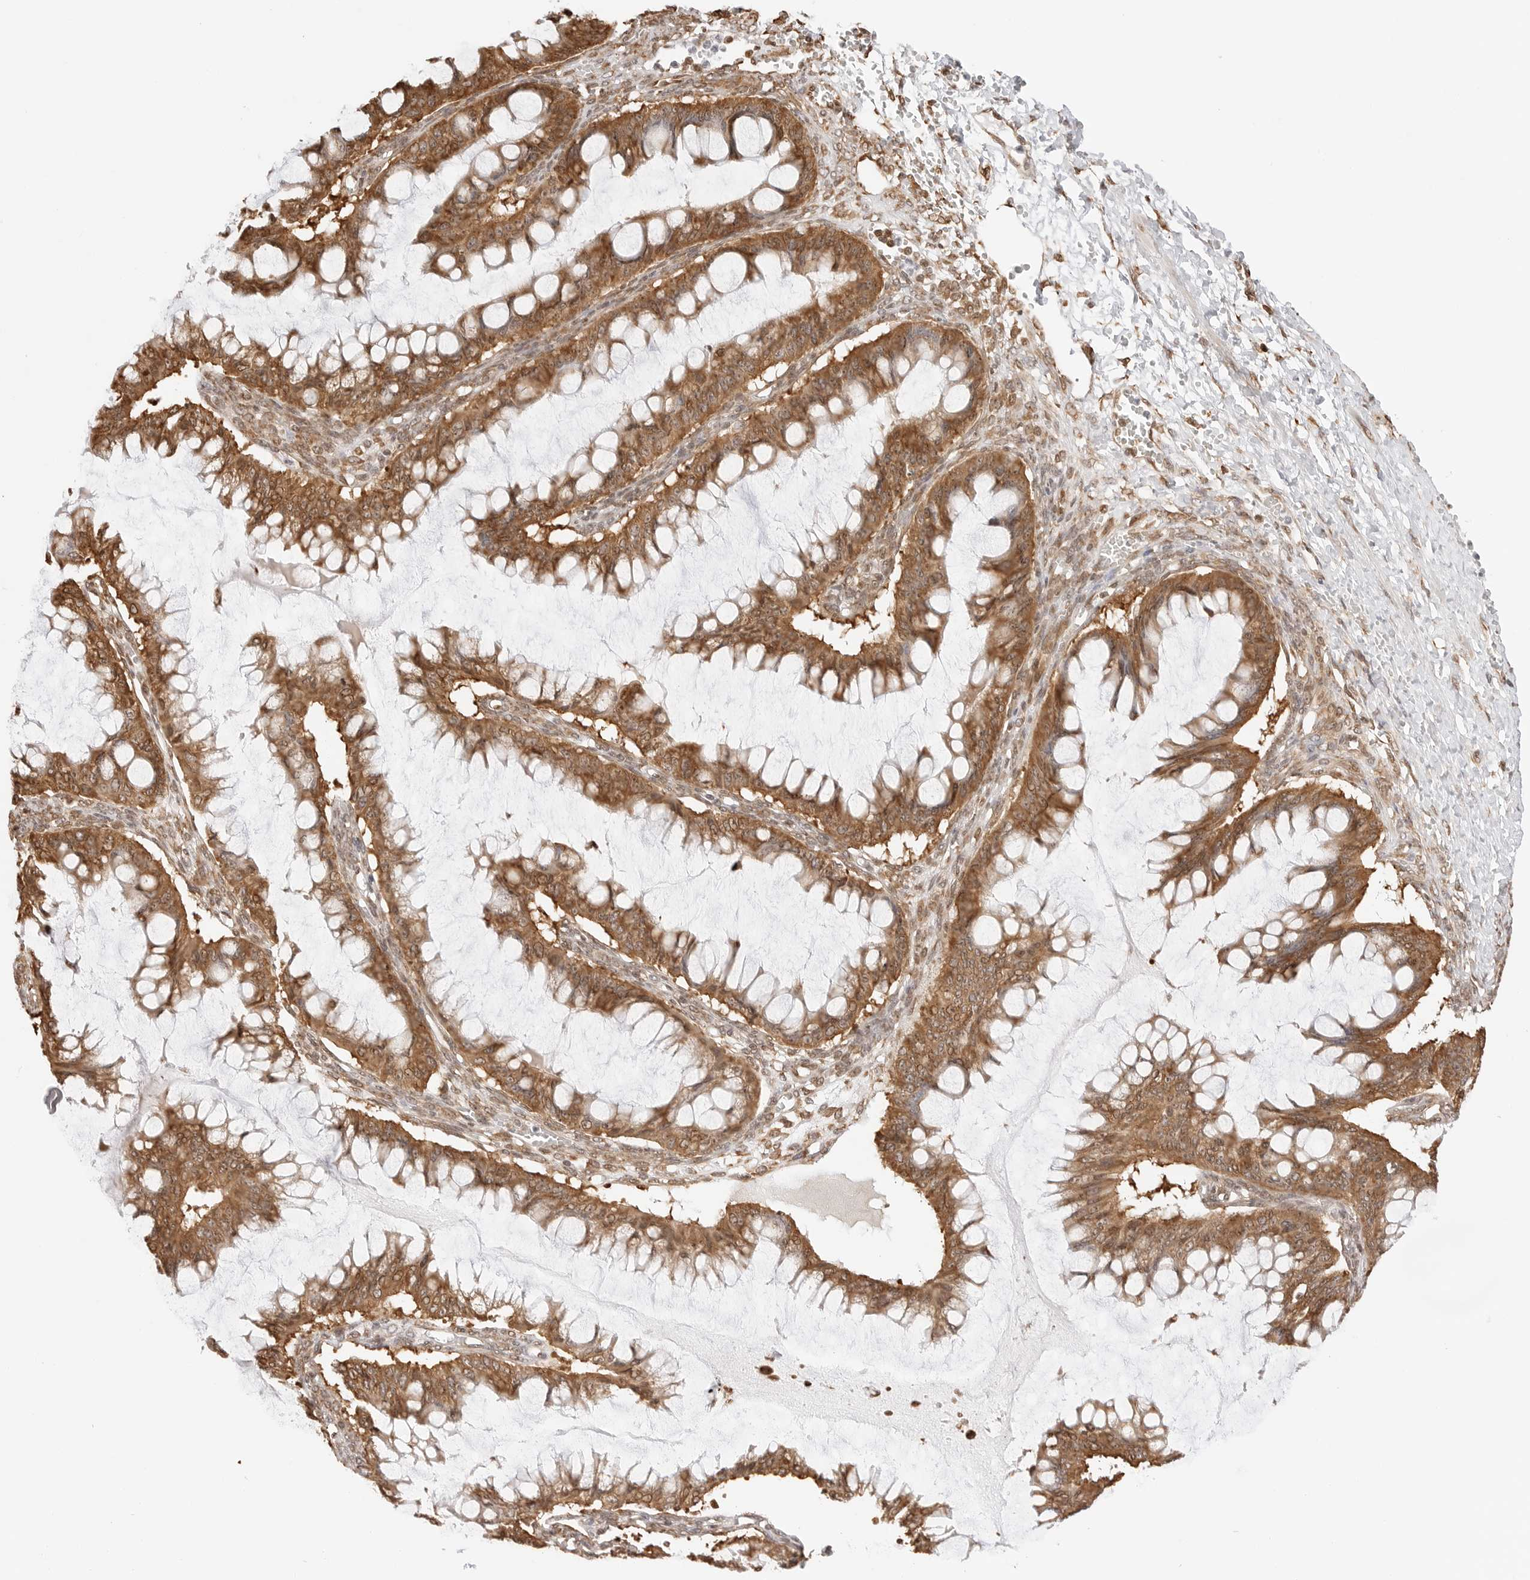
{"staining": {"intensity": "moderate", "quantity": ">75%", "location": "cytoplasmic/membranous"}, "tissue": "ovarian cancer", "cell_type": "Tumor cells", "image_type": "cancer", "snomed": [{"axis": "morphology", "description": "Cystadenocarcinoma, mucinous, NOS"}, {"axis": "topography", "description": "Ovary"}], "caption": "Human ovarian cancer (mucinous cystadenocarcinoma) stained for a protein (brown) demonstrates moderate cytoplasmic/membranous positive positivity in approximately >75% of tumor cells.", "gene": "FKBP14", "patient": {"sex": "female", "age": 73}}